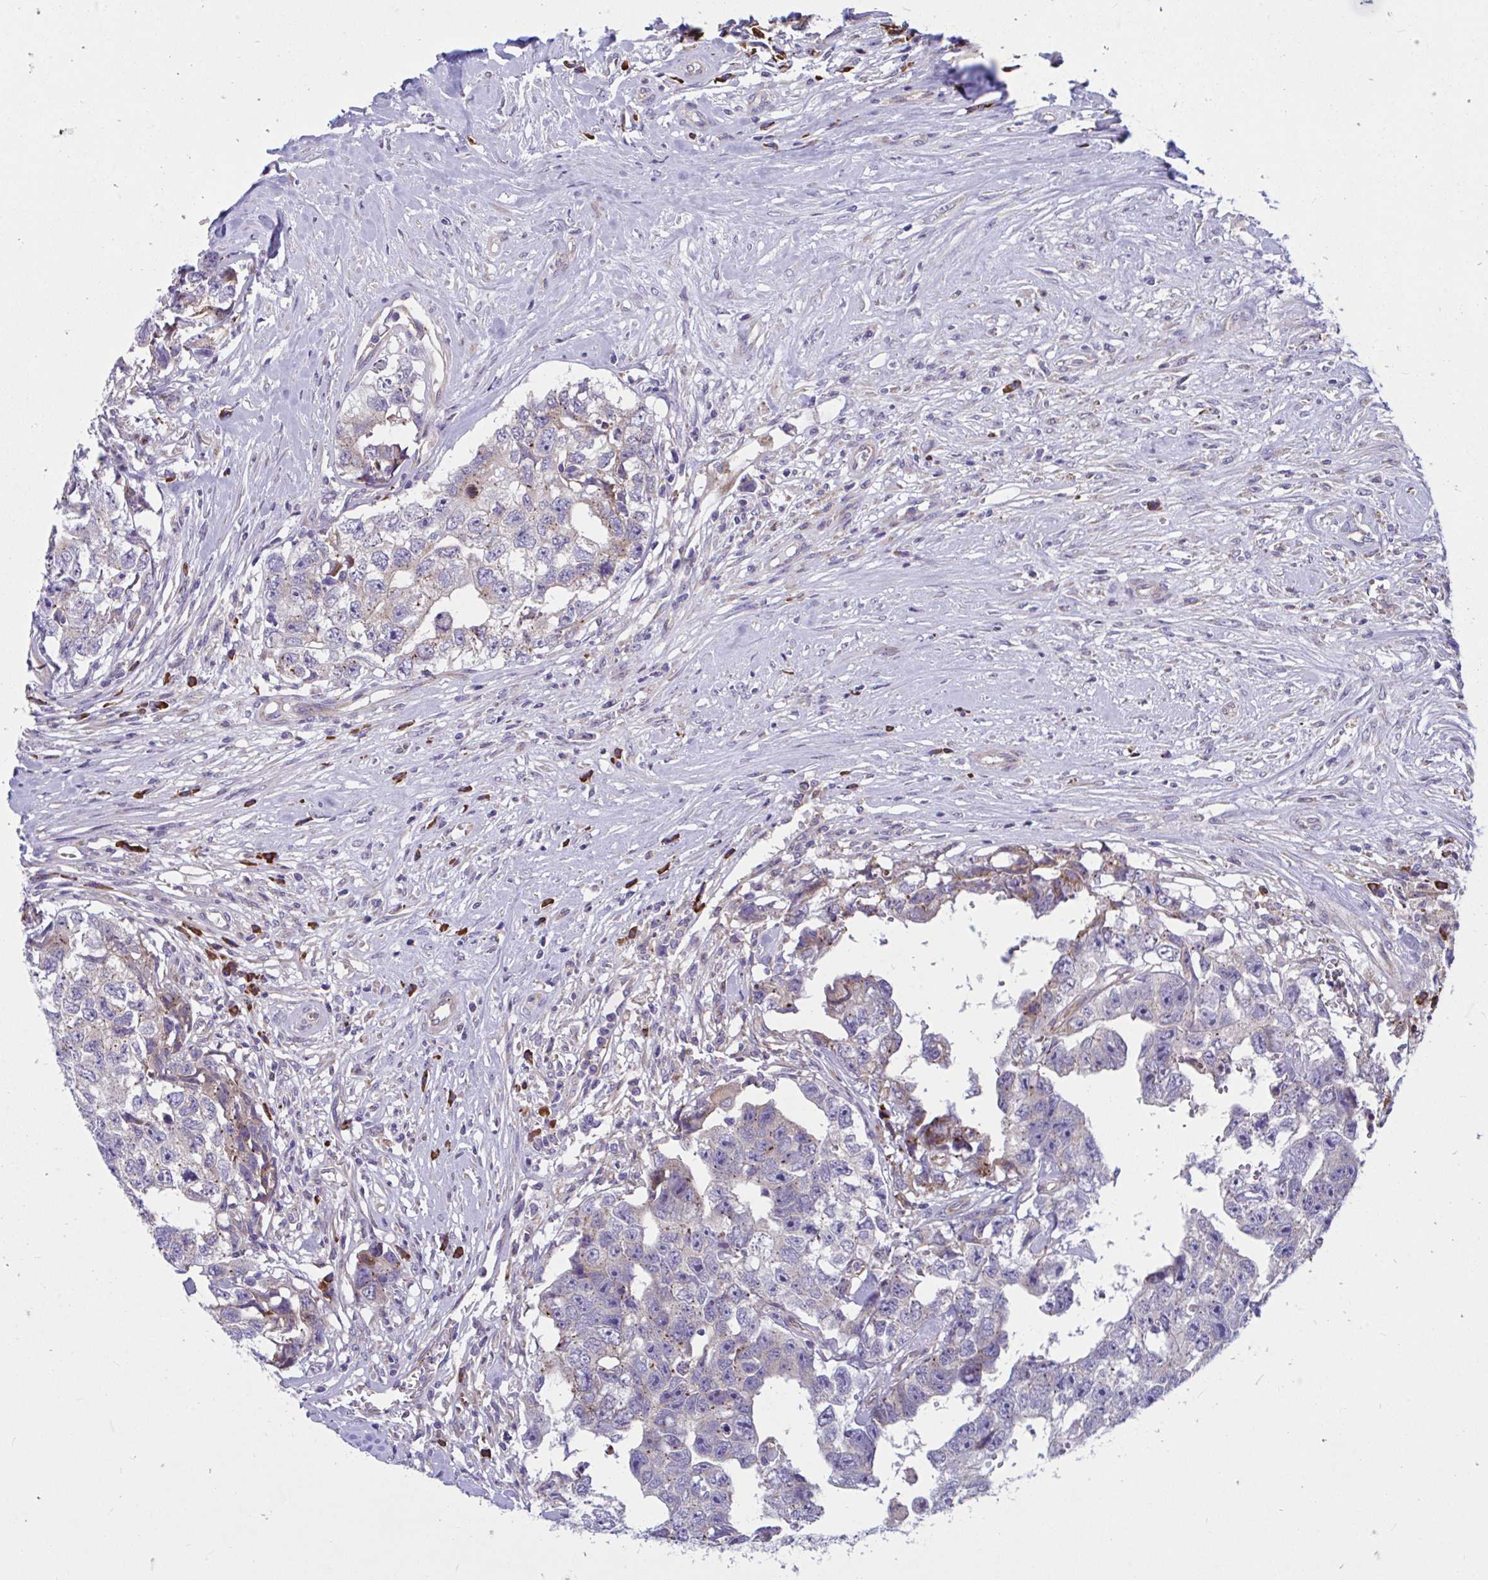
{"staining": {"intensity": "moderate", "quantity": "<25%", "location": "cytoplasmic/membranous"}, "tissue": "testis cancer", "cell_type": "Tumor cells", "image_type": "cancer", "snomed": [{"axis": "morphology", "description": "Carcinoma, Embryonal, NOS"}, {"axis": "topography", "description": "Testis"}], "caption": "Immunohistochemistry (IHC) staining of testis embryonal carcinoma, which exhibits low levels of moderate cytoplasmic/membranous staining in about <25% of tumor cells indicating moderate cytoplasmic/membranous protein positivity. The staining was performed using DAB (brown) for protein detection and nuclei were counterstained in hematoxylin (blue).", "gene": "WBP1", "patient": {"sex": "male", "age": 22}}